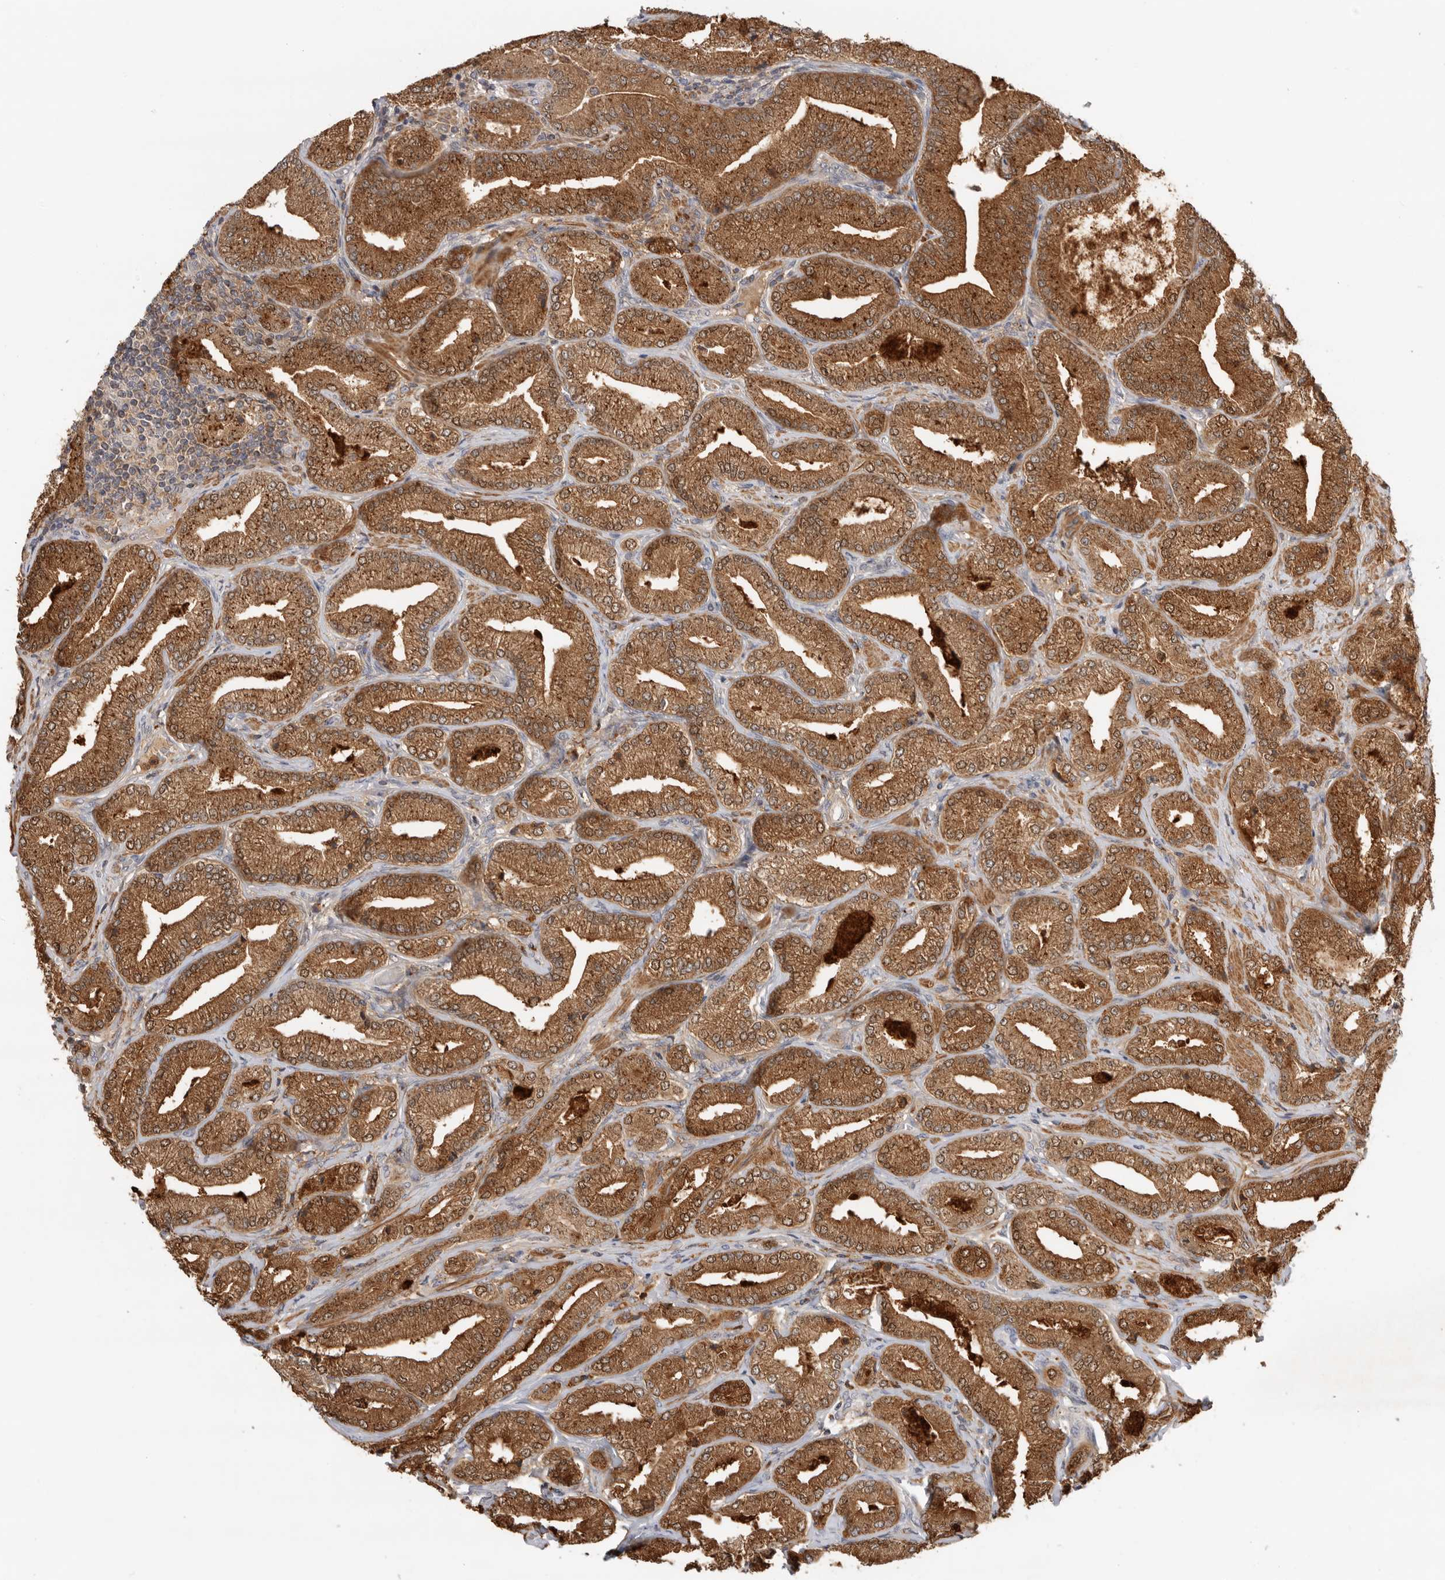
{"staining": {"intensity": "strong", "quantity": ">75%", "location": "cytoplasmic/membranous"}, "tissue": "prostate cancer", "cell_type": "Tumor cells", "image_type": "cancer", "snomed": [{"axis": "morphology", "description": "Adenocarcinoma, Low grade"}, {"axis": "topography", "description": "Prostate"}], "caption": "Strong cytoplasmic/membranous staining for a protein is seen in approximately >75% of tumor cells of prostate cancer using IHC.", "gene": "GNE", "patient": {"sex": "male", "age": 62}}